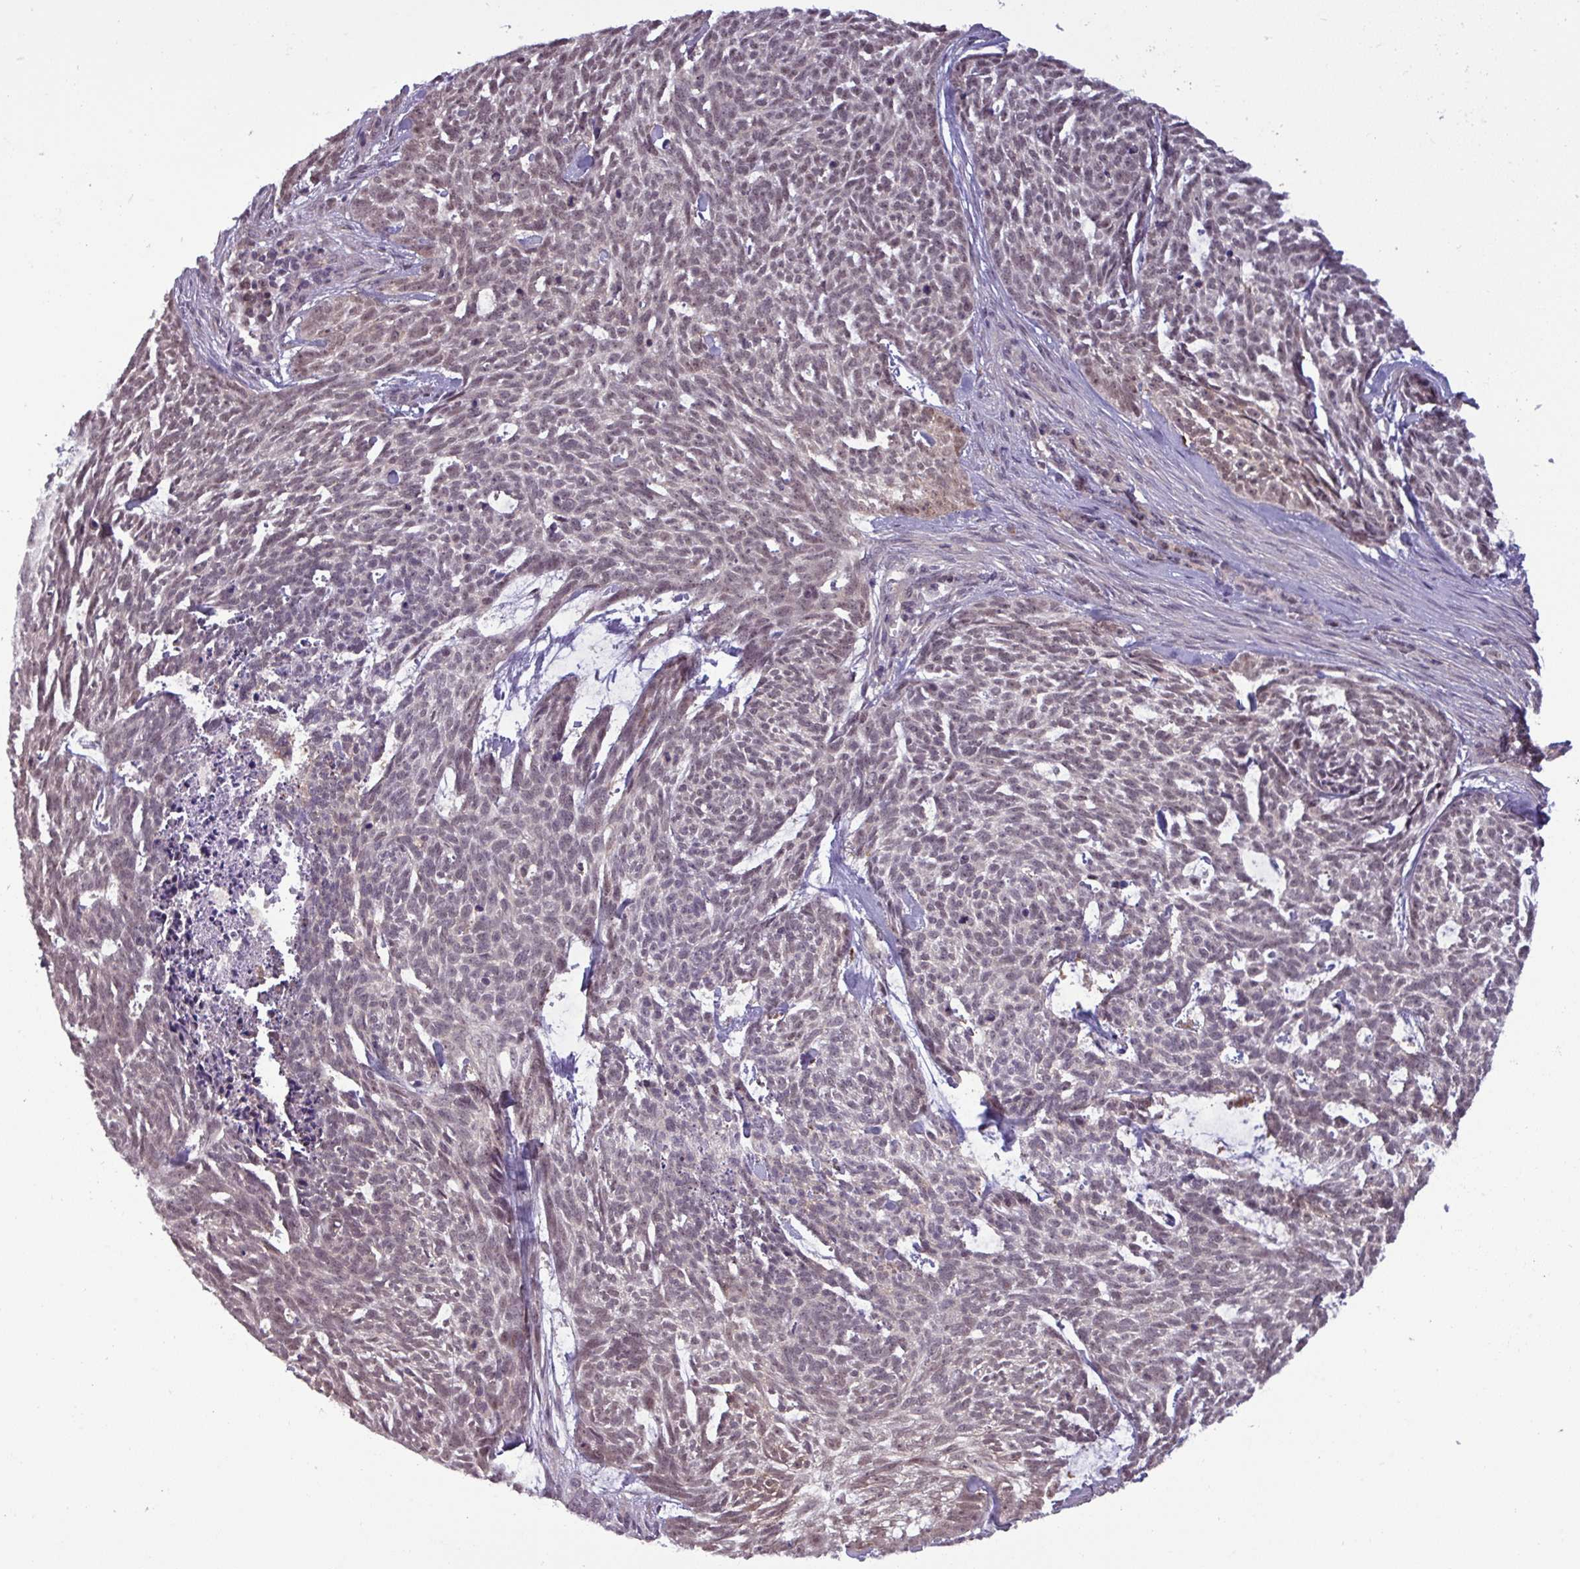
{"staining": {"intensity": "weak", "quantity": "<25%", "location": "nuclear"}, "tissue": "skin cancer", "cell_type": "Tumor cells", "image_type": "cancer", "snomed": [{"axis": "morphology", "description": "Basal cell carcinoma"}, {"axis": "topography", "description": "Skin"}], "caption": "High magnification brightfield microscopy of skin basal cell carcinoma stained with DAB (brown) and counterstained with hematoxylin (blue): tumor cells show no significant staining.", "gene": "NPFFR1", "patient": {"sex": "female", "age": 93}}